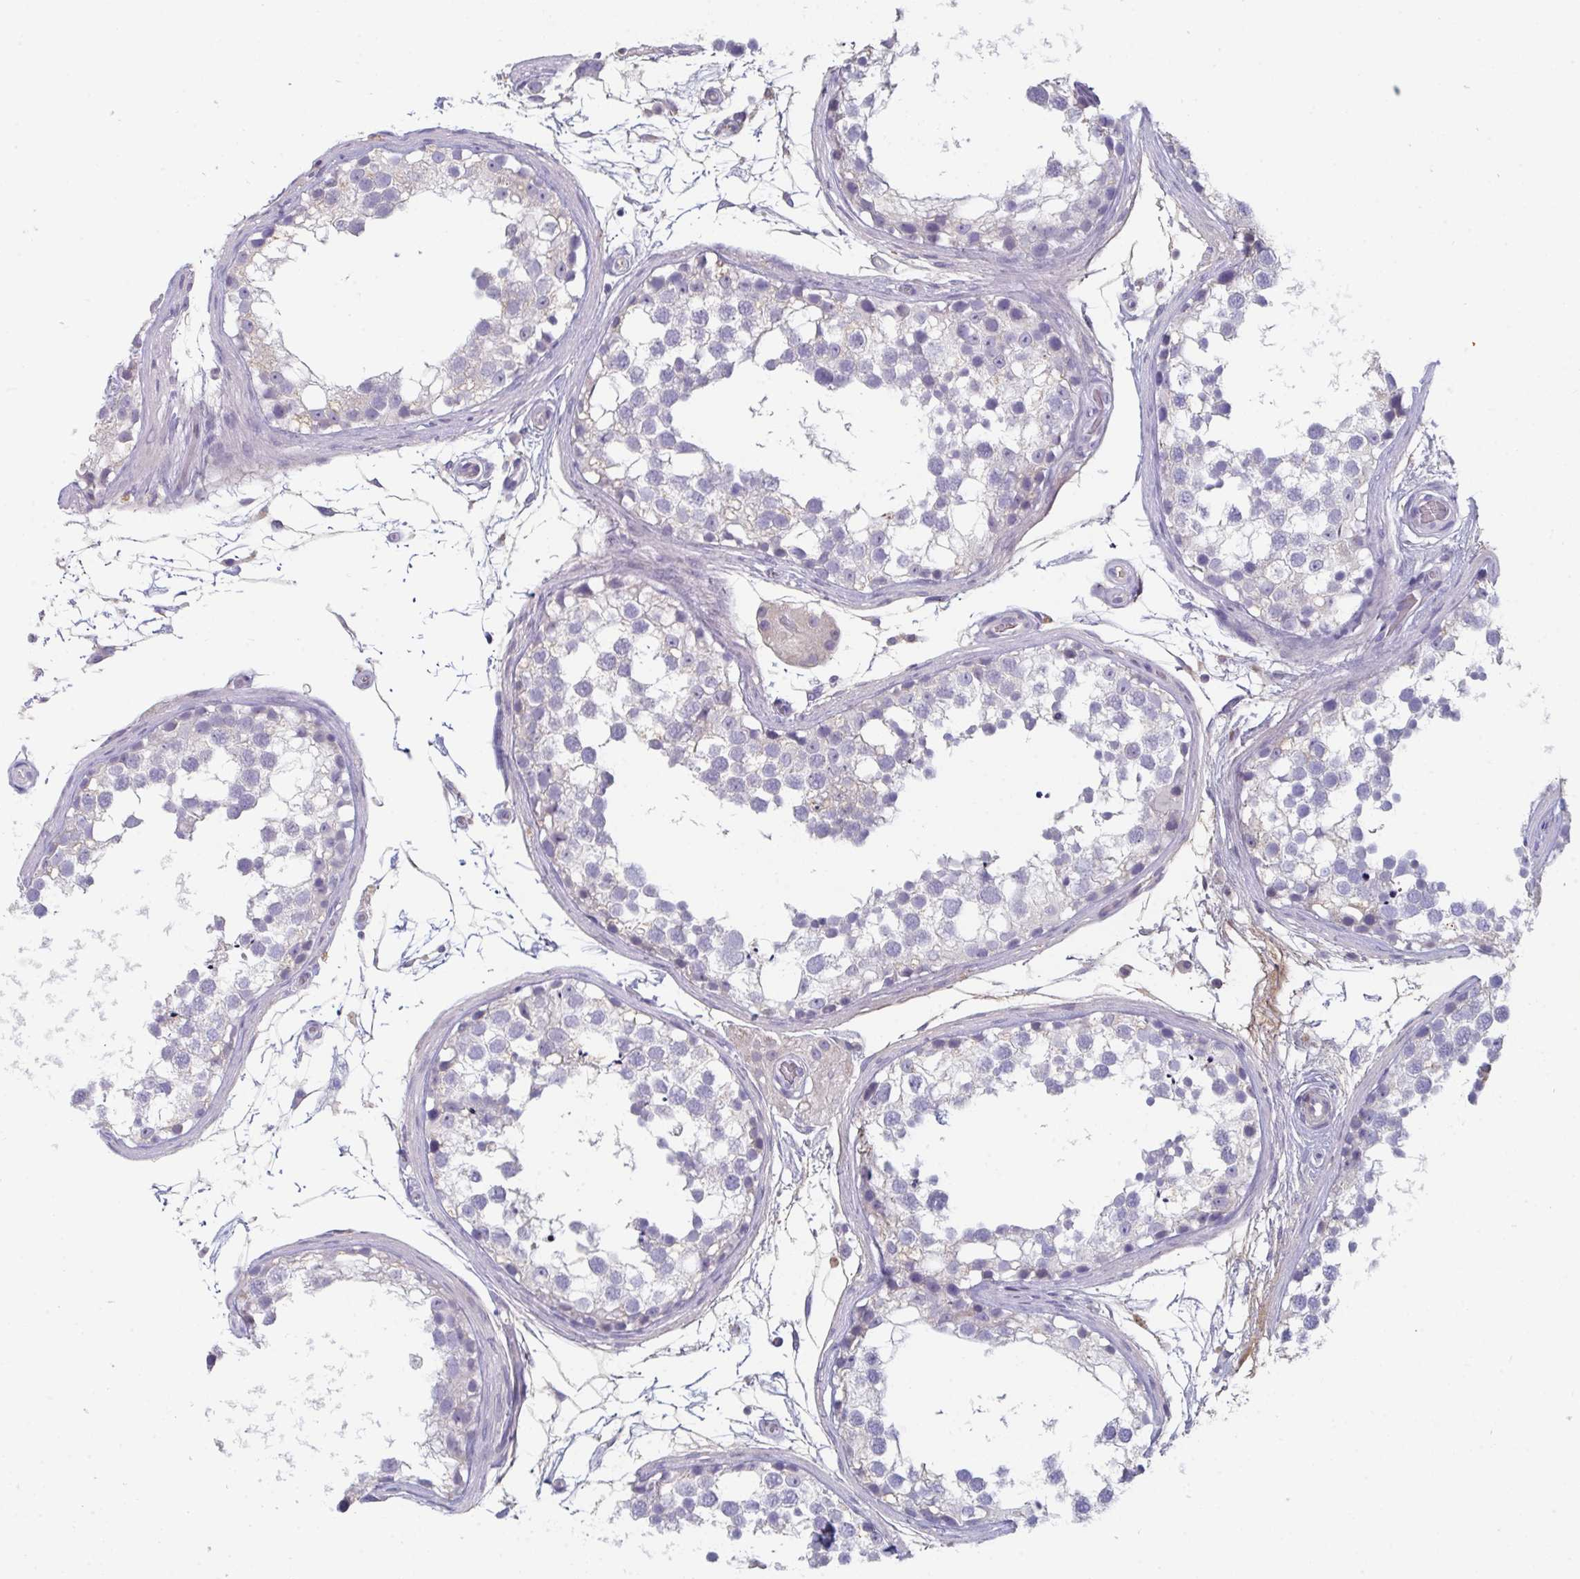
{"staining": {"intensity": "negative", "quantity": "none", "location": "none"}, "tissue": "testis", "cell_type": "Cells in seminiferous ducts", "image_type": "normal", "snomed": [{"axis": "morphology", "description": "Normal tissue, NOS"}, {"axis": "morphology", "description": "Seminoma, NOS"}, {"axis": "topography", "description": "Testis"}], "caption": "Immunohistochemistry (IHC) photomicrograph of benign human testis stained for a protein (brown), which exhibits no expression in cells in seminiferous ducts. (Stains: DAB IHC with hematoxylin counter stain, Microscopy: brightfield microscopy at high magnification).", "gene": "HGFAC", "patient": {"sex": "male", "age": 65}}